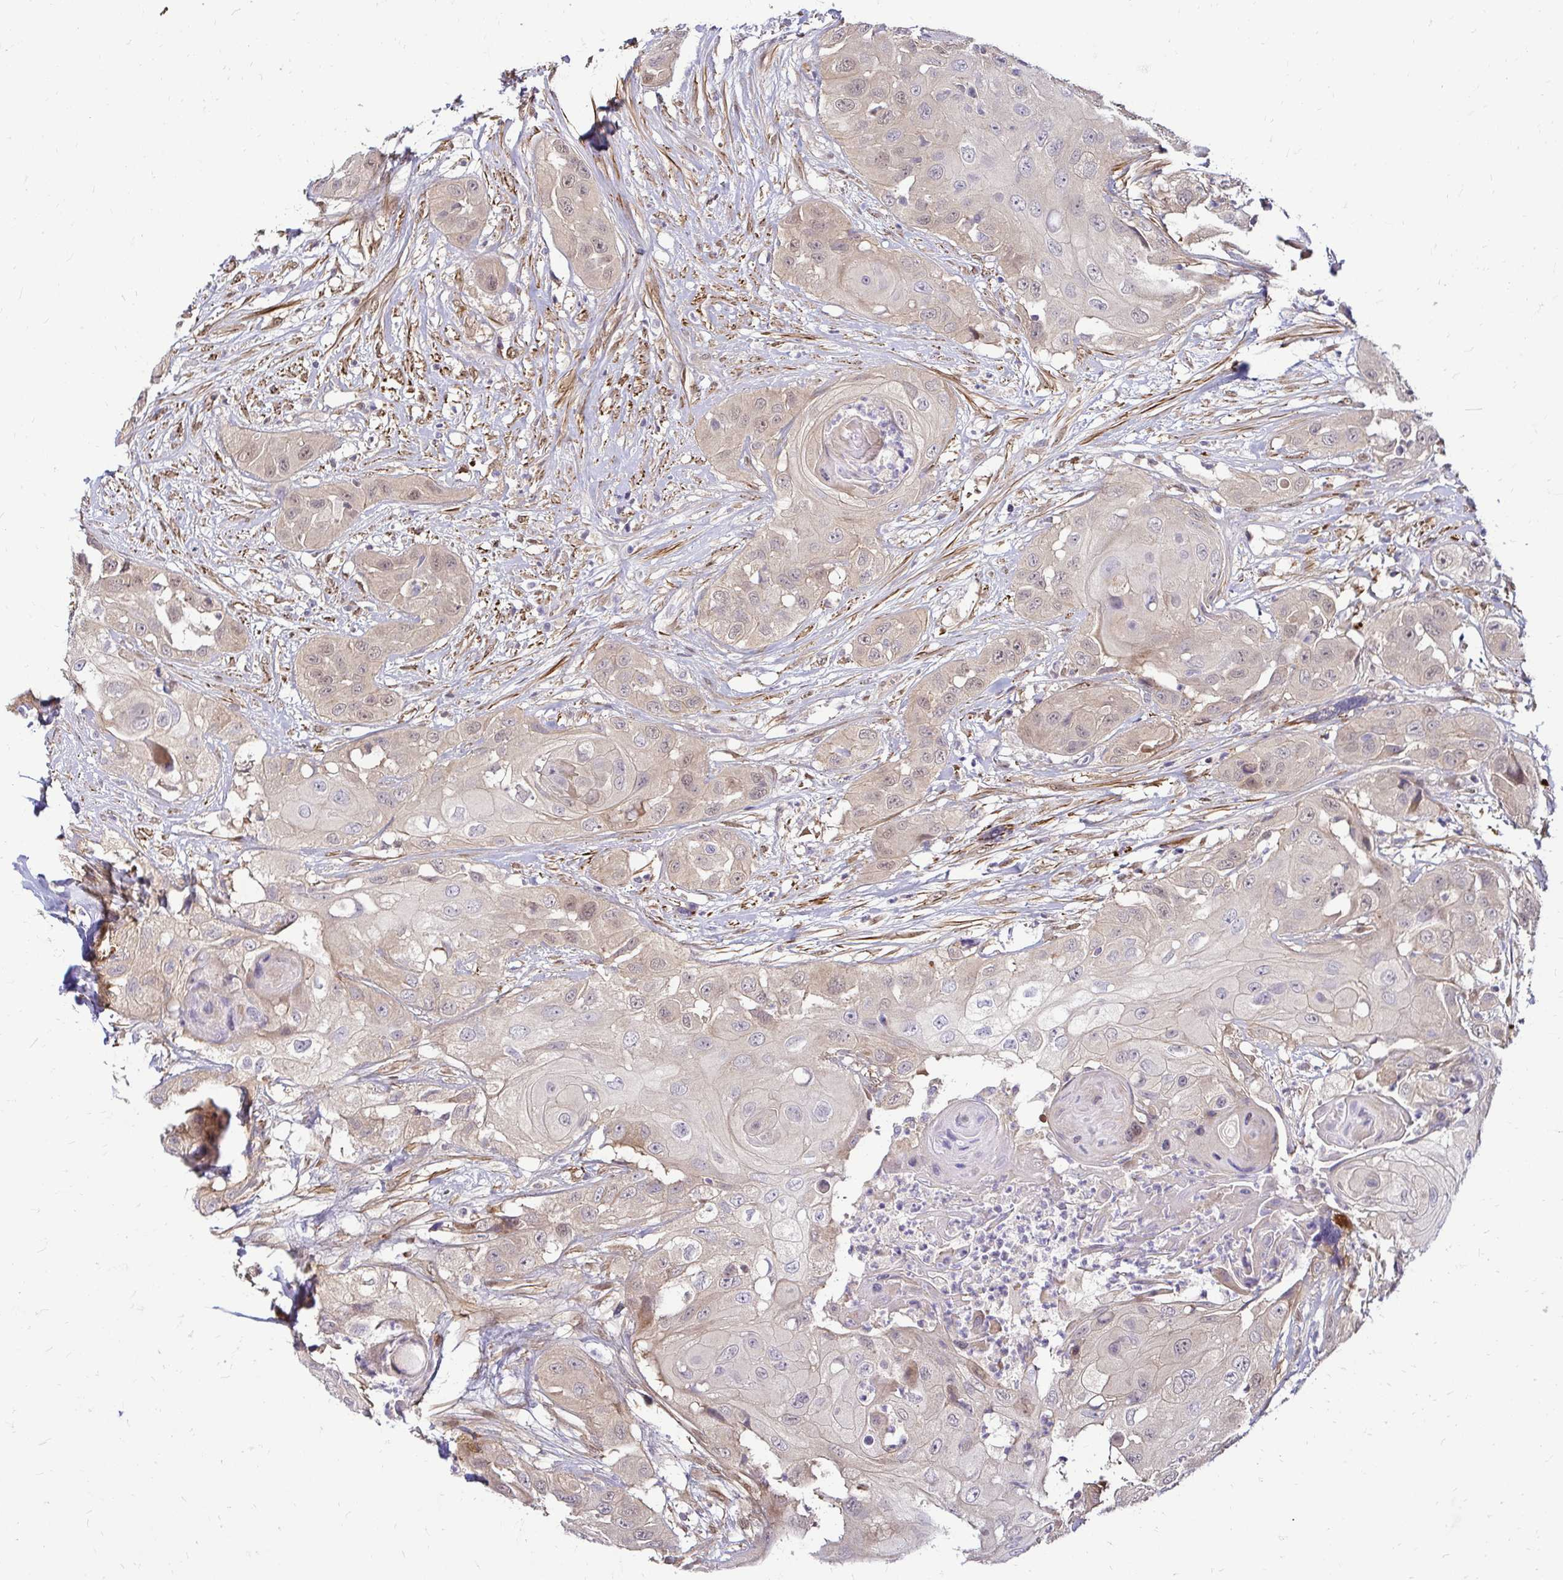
{"staining": {"intensity": "weak", "quantity": "<25%", "location": "cytoplasmic/membranous,nuclear"}, "tissue": "head and neck cancer", "cell_type": "Tumor cells", "image_type": "cancer", "snomed": [{"axis": "morphology", "description": "Squamous cell carcinoma, NOS"}, {"axis": "topography", "description": "Head-Neck"}], "caption": "Immunohistochemistry histopathology image of neoplastic tissue: human head and neck cancer stained with DAB exhibits no significant protein staining in tumor cells.", "gene": "YAP1", "patient": {"sex": "male", "age": 83}}